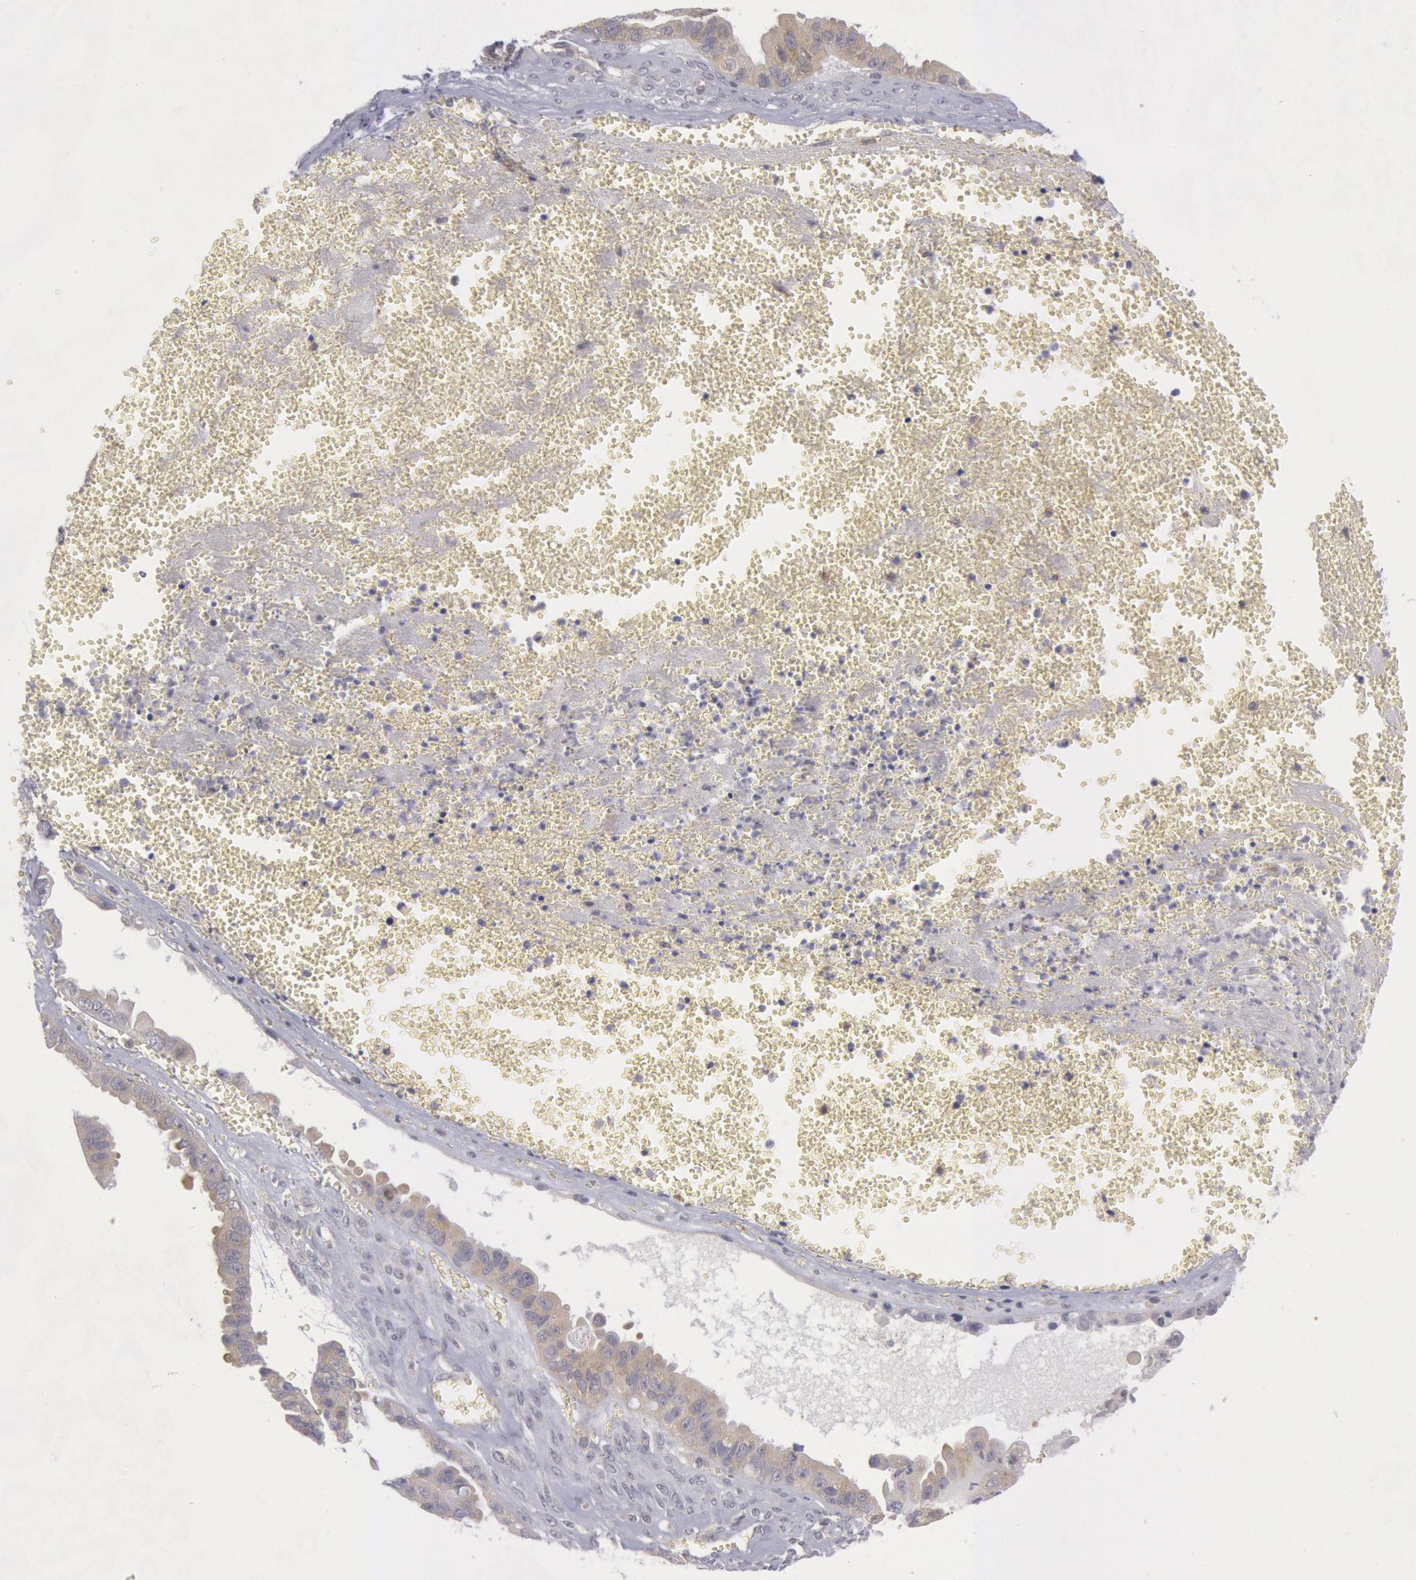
{"staining": {"intensity": "weak", "quantity": "25%-75%", "location": "cytoplasmic/membranous"}, "tissue": "ovarian cancer", "cell_type": "Tumor cells", "image_type": "cancer", "snomed": [{"axis": "morphology", "description": "Carcinoma, endometroid"}, {"axis": "topography", "description": "Ovary"}], "caption": "Human ovarian cancer (endometroid carcinoma) stained with a protein marker shows weak staining in tumor cells.", "gene": "IKBKB", "patient": {"sex": "female", "age": 85}}